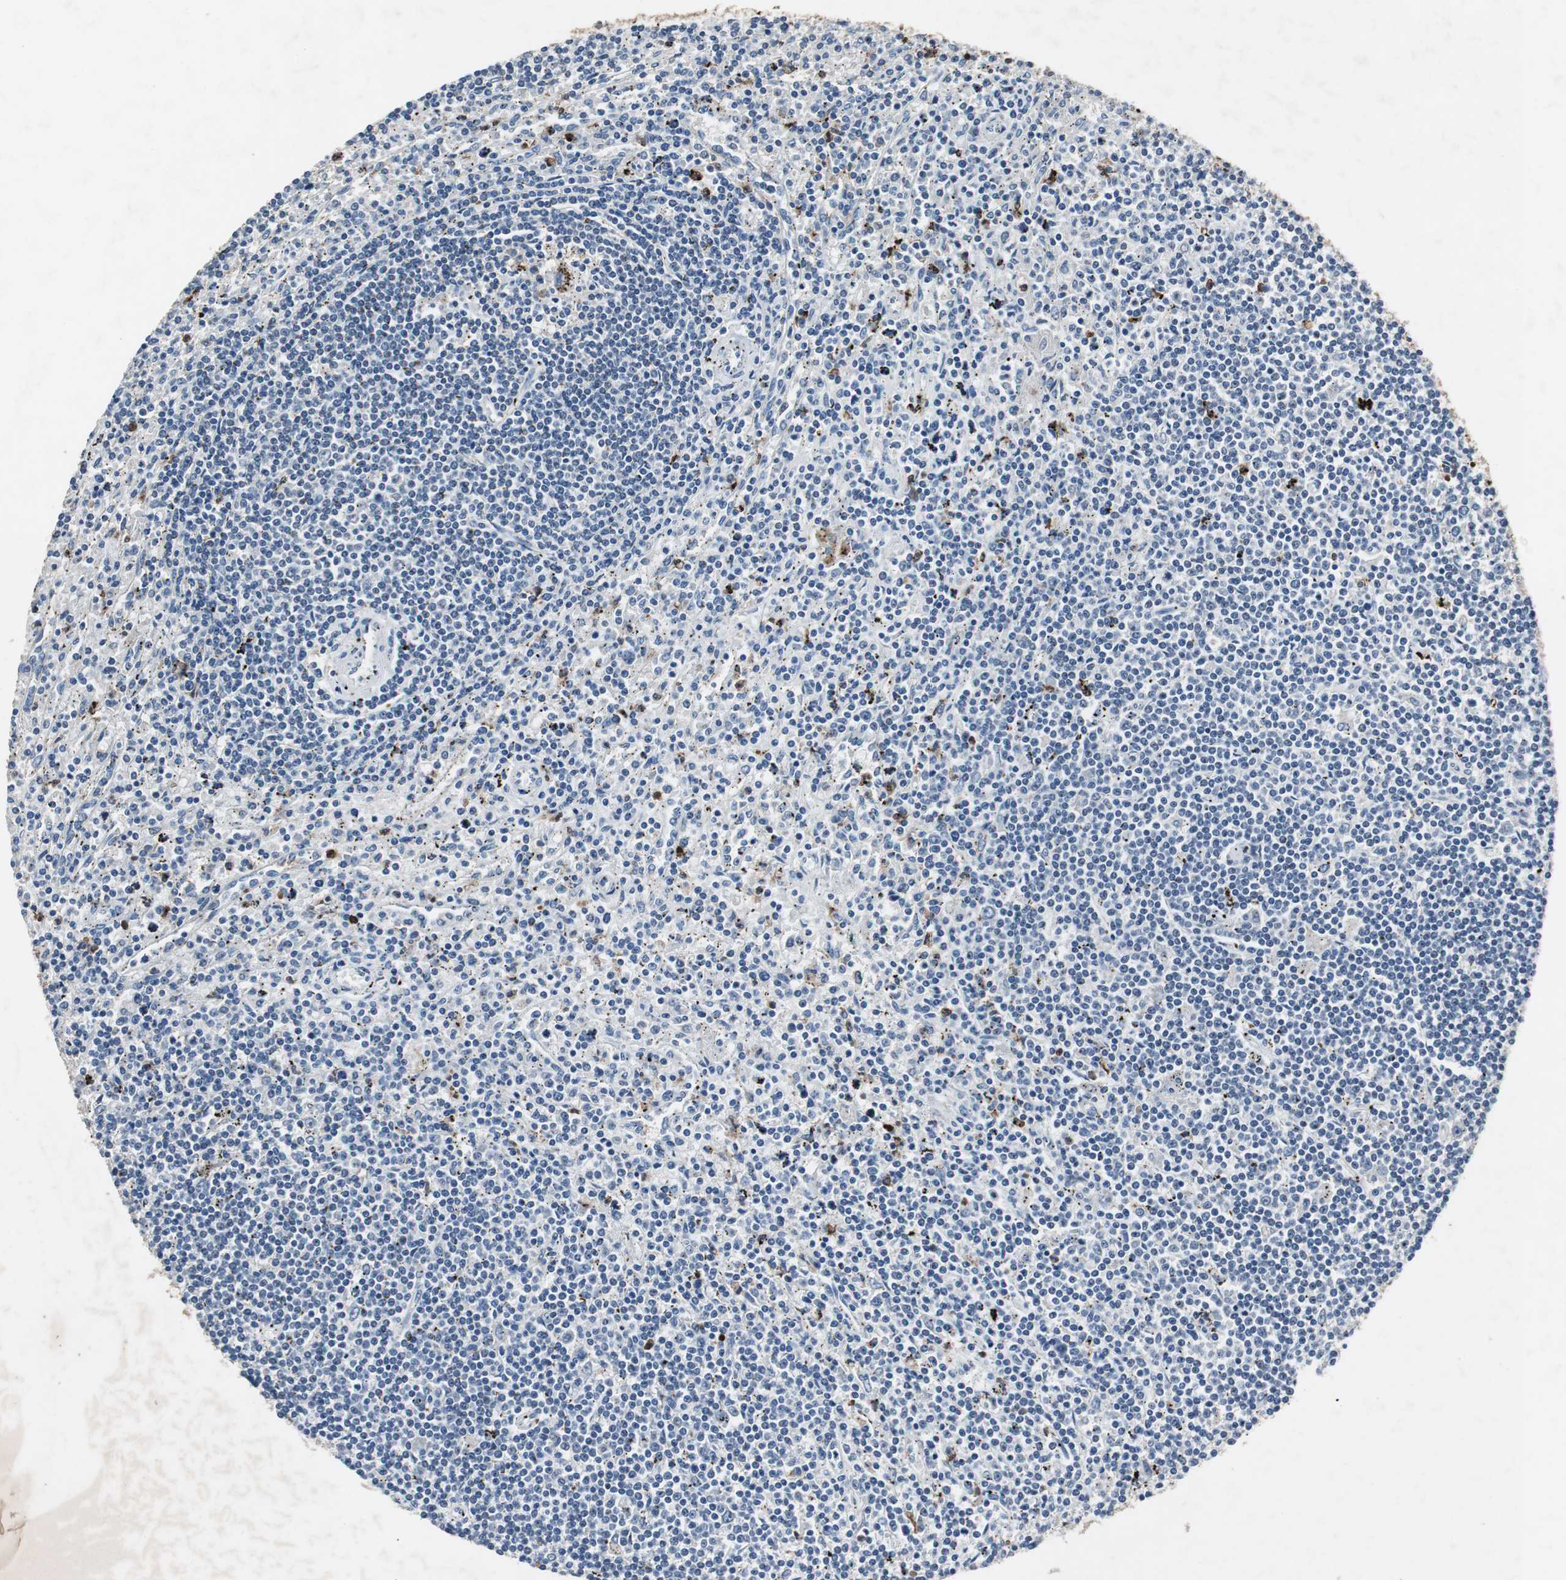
{"staining": {"intensity": "negative", "quantity": "none", "location": "none"}, "tissue": "lymphoma", "cell_type": "Tumor cells", "image_type": "cancer", "snomed": [{"axis": "morphology", "description": "Malignant lymphoma, non-Hodgkin's type, Low grade"}, {"axis": "topography", "description": "Spleen"}], "caption": "Tumor cells are negative for protein expression in human low-grade malignant lymphoma, non-Hodgkin's type. (DAB (3,3'-diaminobenzidine) immunohistochemistry with hematoxylin counter stain).", "gene": "ADNP2", "patient": {"sex": "male", "age": 76}}